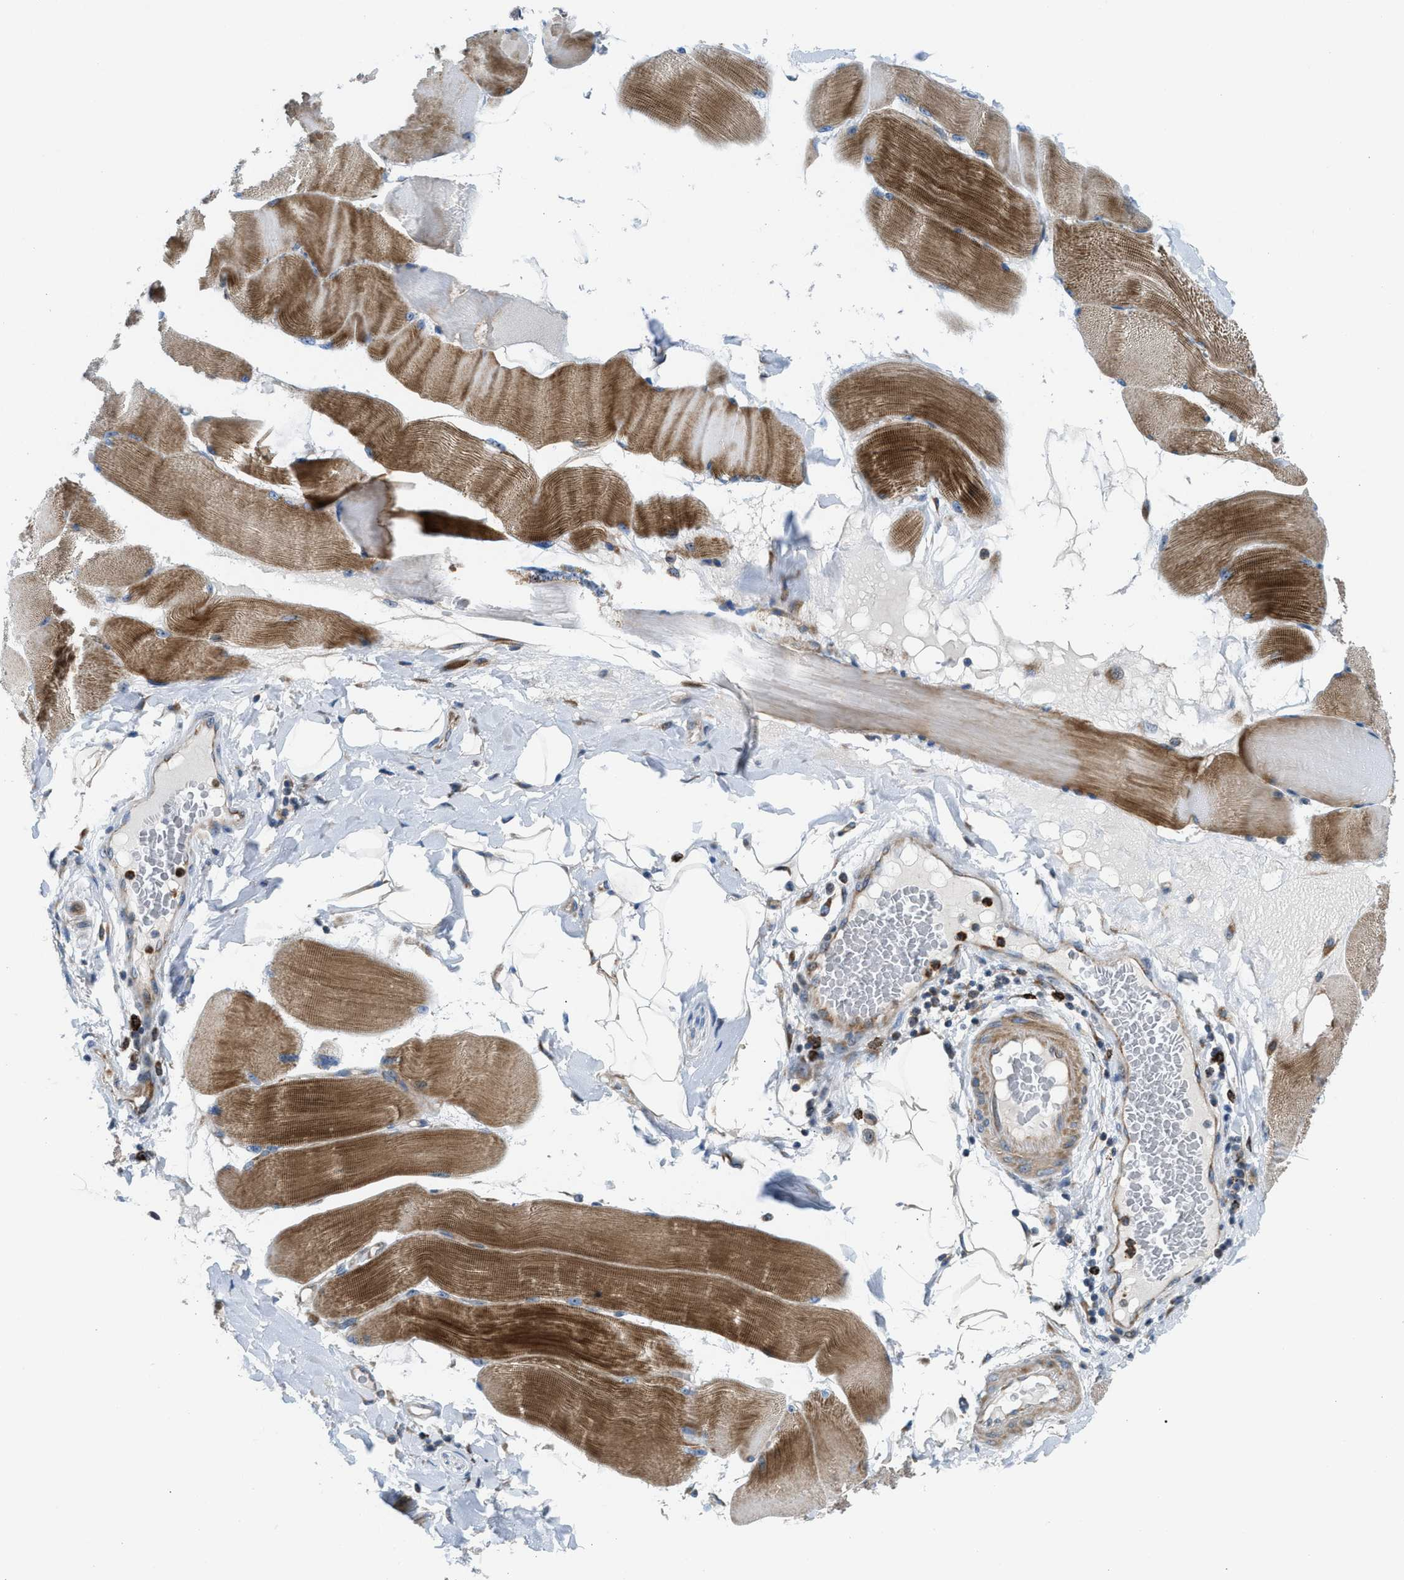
{"staining": {"intensity": "strong", "quantity": ">75%", "location": "cytoplasmic/membranous"}, "tissue": "skeletal muscle", "cell_type": "Myocytes", "image_type": "normal", "snomed": [{"axis": "morphology", "description": "Normal tissue, NOS"}, {"axis": "topography", "description": "Skin"}, {"axis": "topography", "description": "Skeletal muscle"}], "caption": "Human skeletal muscle stained with a brown dye reveals strong cytoplasmic/membranous positive expression in approximately >75% of myocytes.", "gene": "TPH1", "patient": {"sex": "male", "age": 83}}